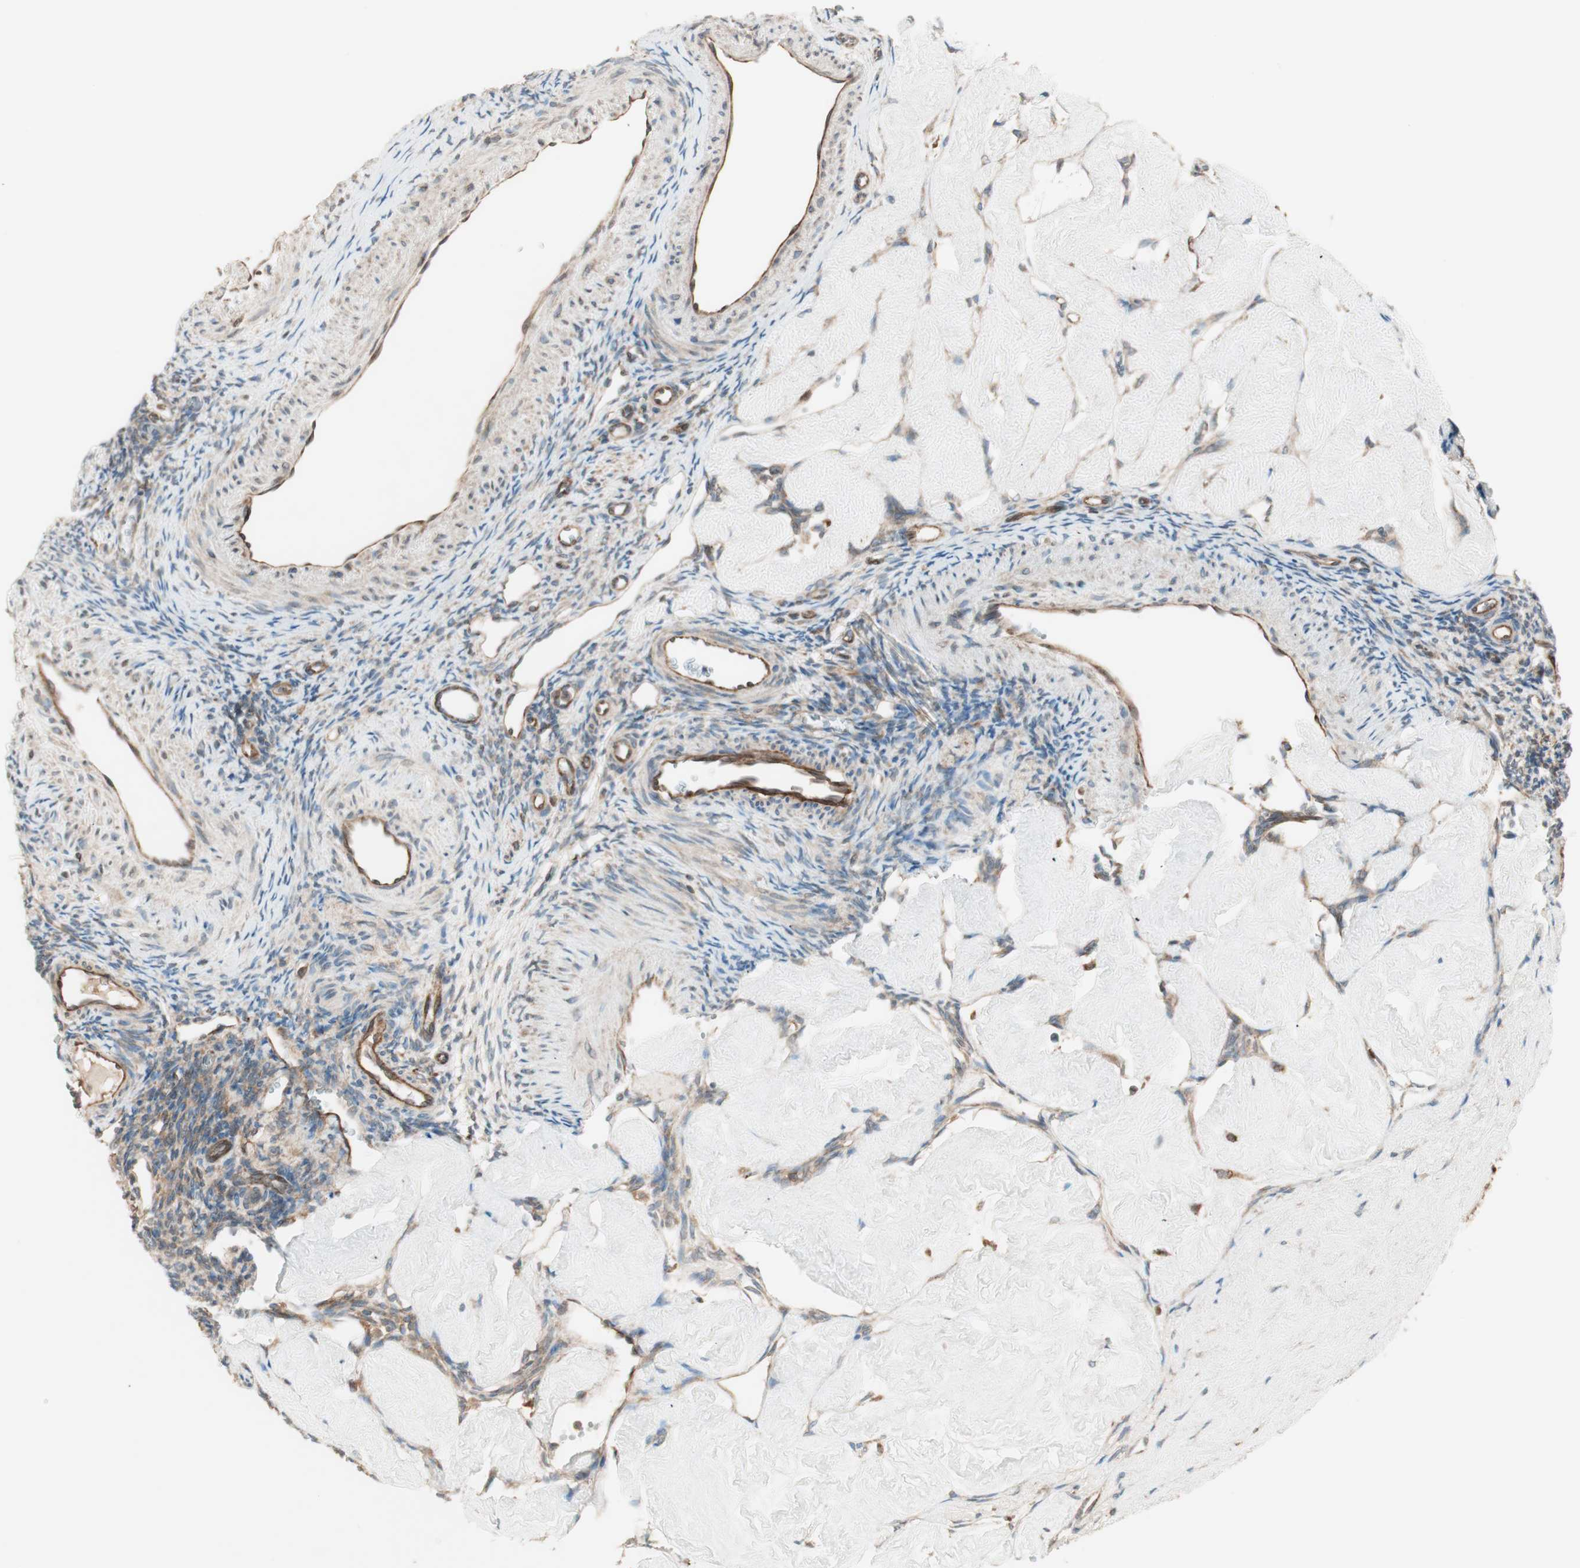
{"staining": {"intensity": "moderate", "quantity": ">75%", "location": "cytoplasmic/membranous"}, "tissue": "ovary", "cell_type": "Ovarian stroma cells", "image_type": "normal", "snomed": [{"axis": "morphology", "description": "Normal tissue, NOS"}, {"axis": "topography", "description": "Ovary"}], "caption": "A high-resolution photomicrograph shows IHC staining of unremarkable ovary, which shows moderate cytoplasmic/membranous expression in approximately >75% of ovarian stroma cells. (IHC, brightfield microscopy, high magnification).", "gene": "RAB5A", "patient": {"sex": "female", "age": 33}}